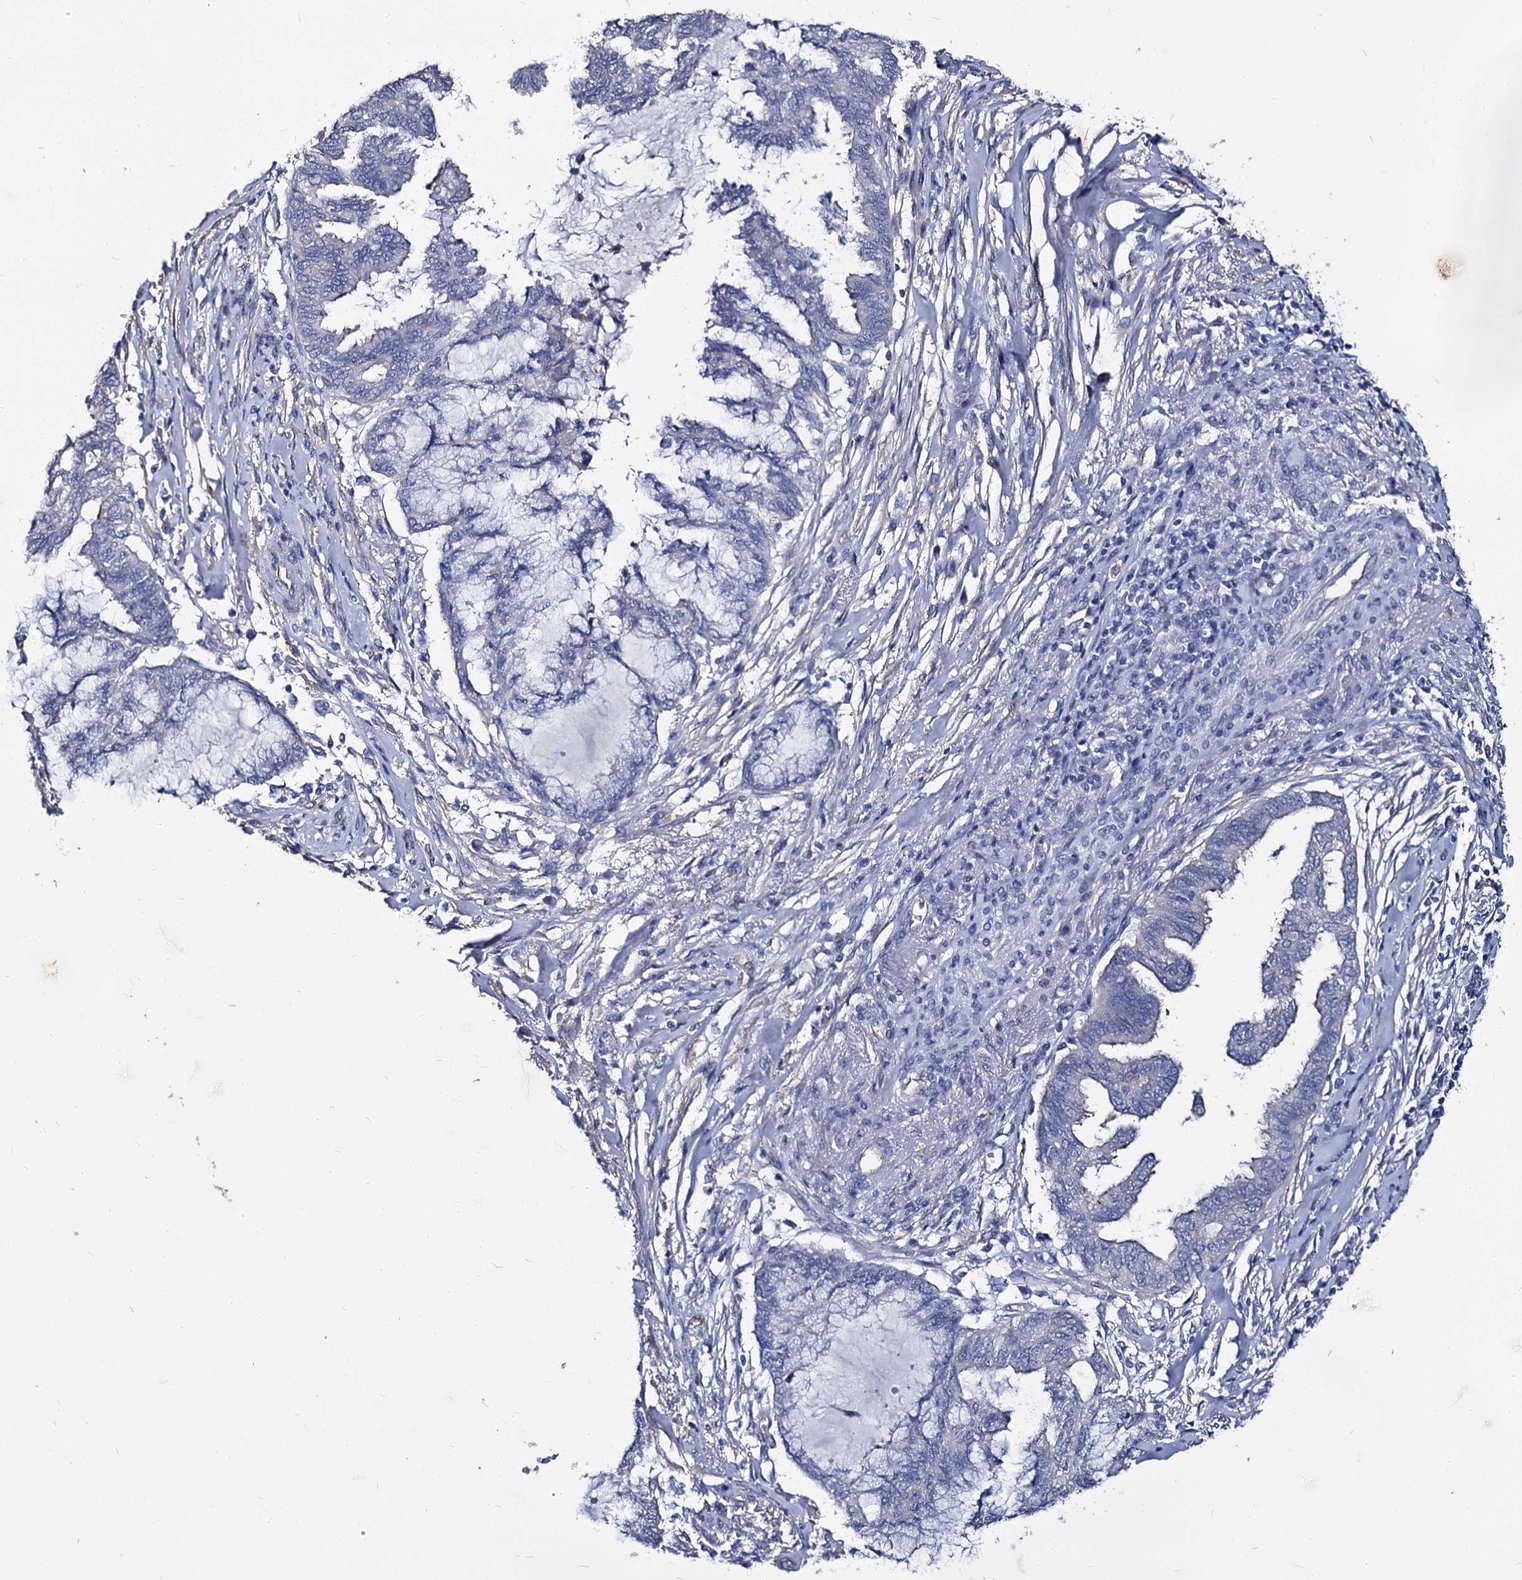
{"staining": {"intensity": "negative", "quantity": "none", "location": "none"}, "tissue": "endometrial cancer", "cell_type": "Tumor cells", "image_type": "cancer", "snomed": [{"axis": "morphology", "description": "Adenocarcinoma, NOS"}, {"axis": "topography", "description": "Endometrium"}], "caption": "Endometrial cancer (adenocarcinoma) stained for a protein using IHC displays no staining tumor cells.", "gene": "CBFB", "patient": {"sex": "female", "age": 86}}